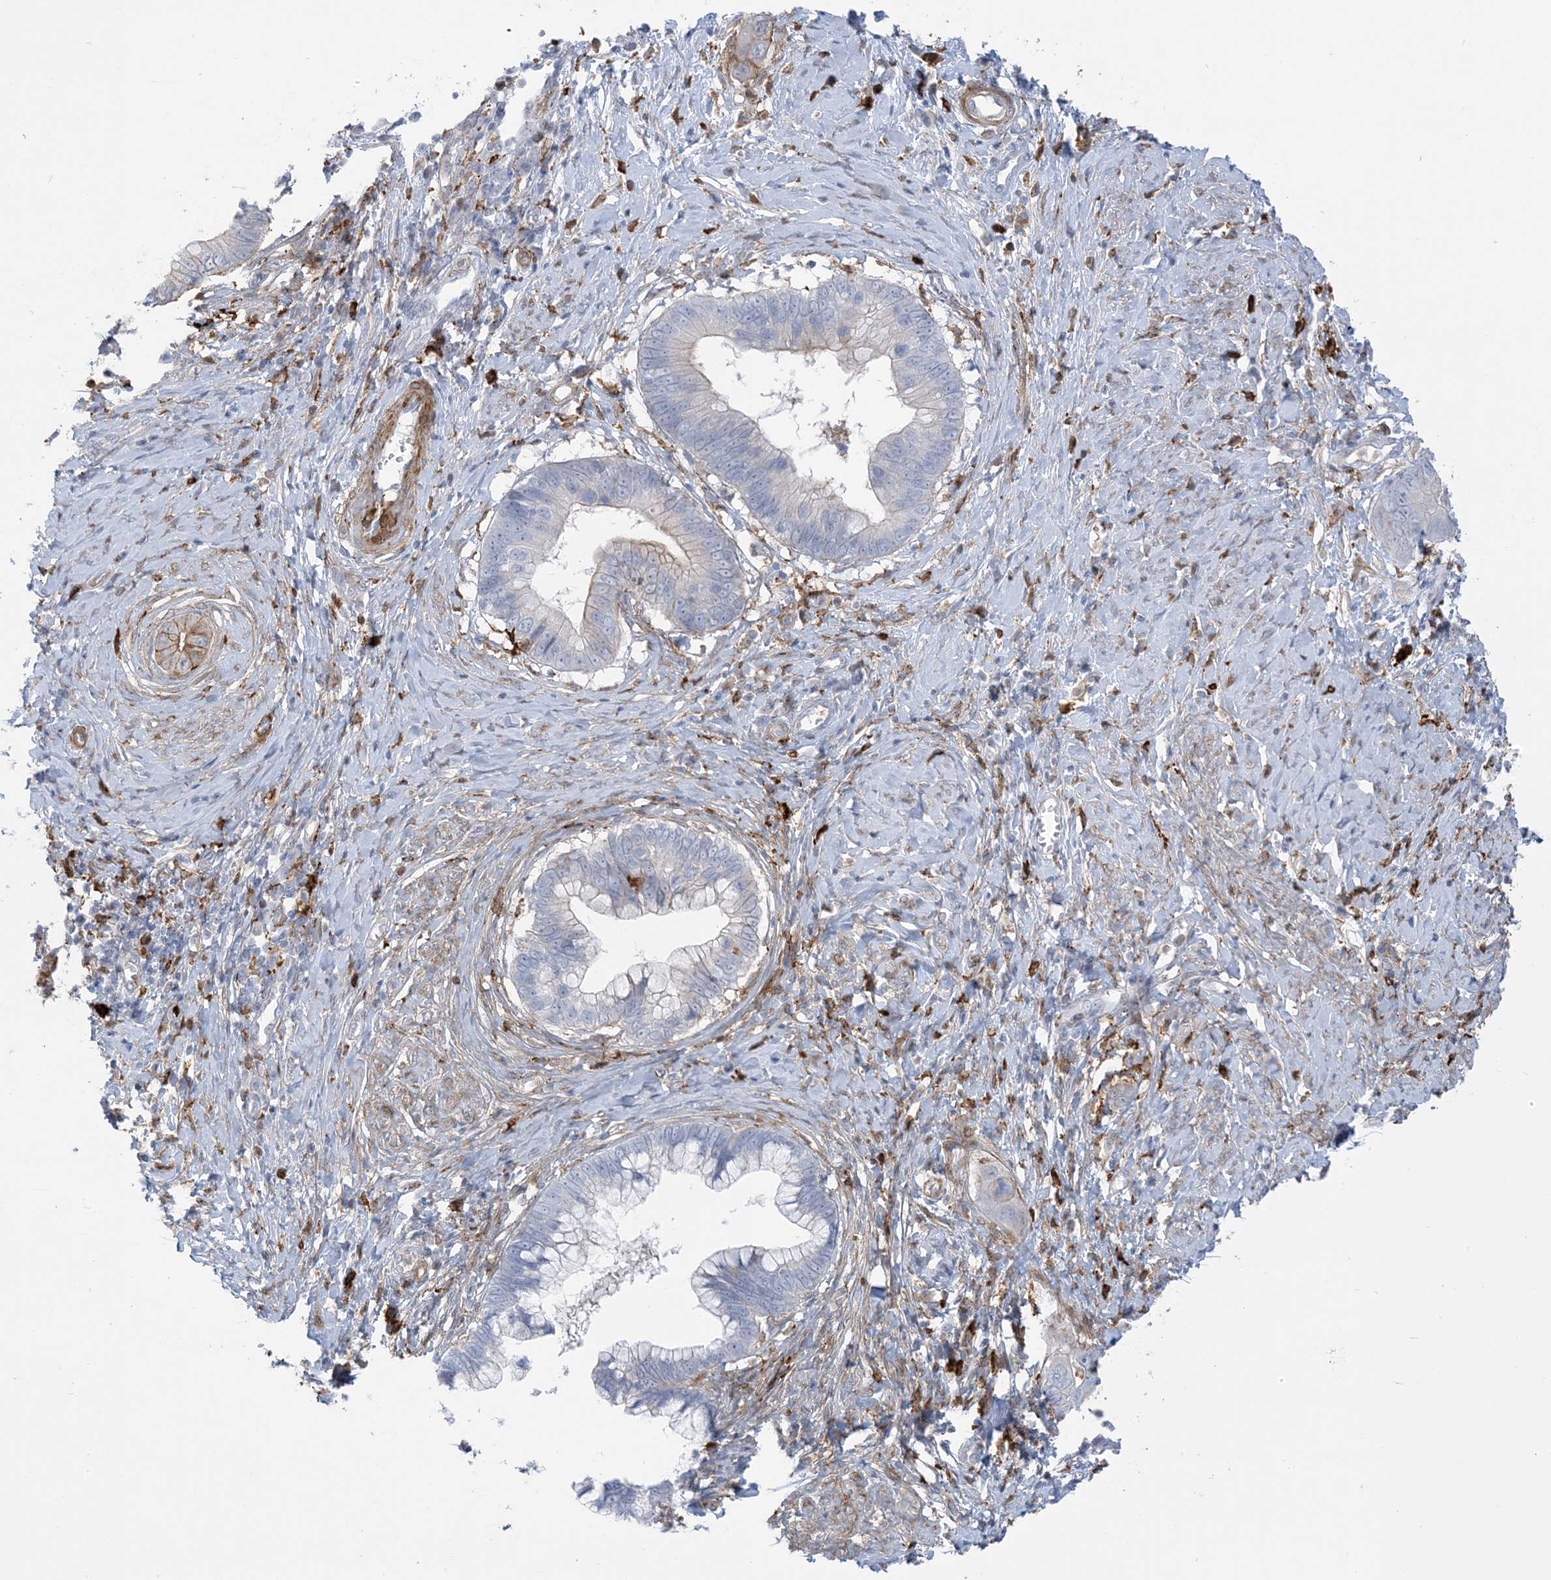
{"staining": {"intensity": "moderate", "quantity": "<25%", "location": "cytoplasmic/membranous"}, "tissue": "cervical cancer", "cell_type": "Tumor cells", "image_type": "cancer", "snomed": [{"axis": "morphology", "description": "Adenocarcinoma, NOS"}, {"axis": "topography", "description": "Cervix"}], "caption": "DAB immunohistochemical staining of cervical cancer displays moderate cytoplasmic/membranous protein expression in approximately <25% of tumor cells.", "gene": "ICMT", "patient": {"sex": "female", "age": 44}}